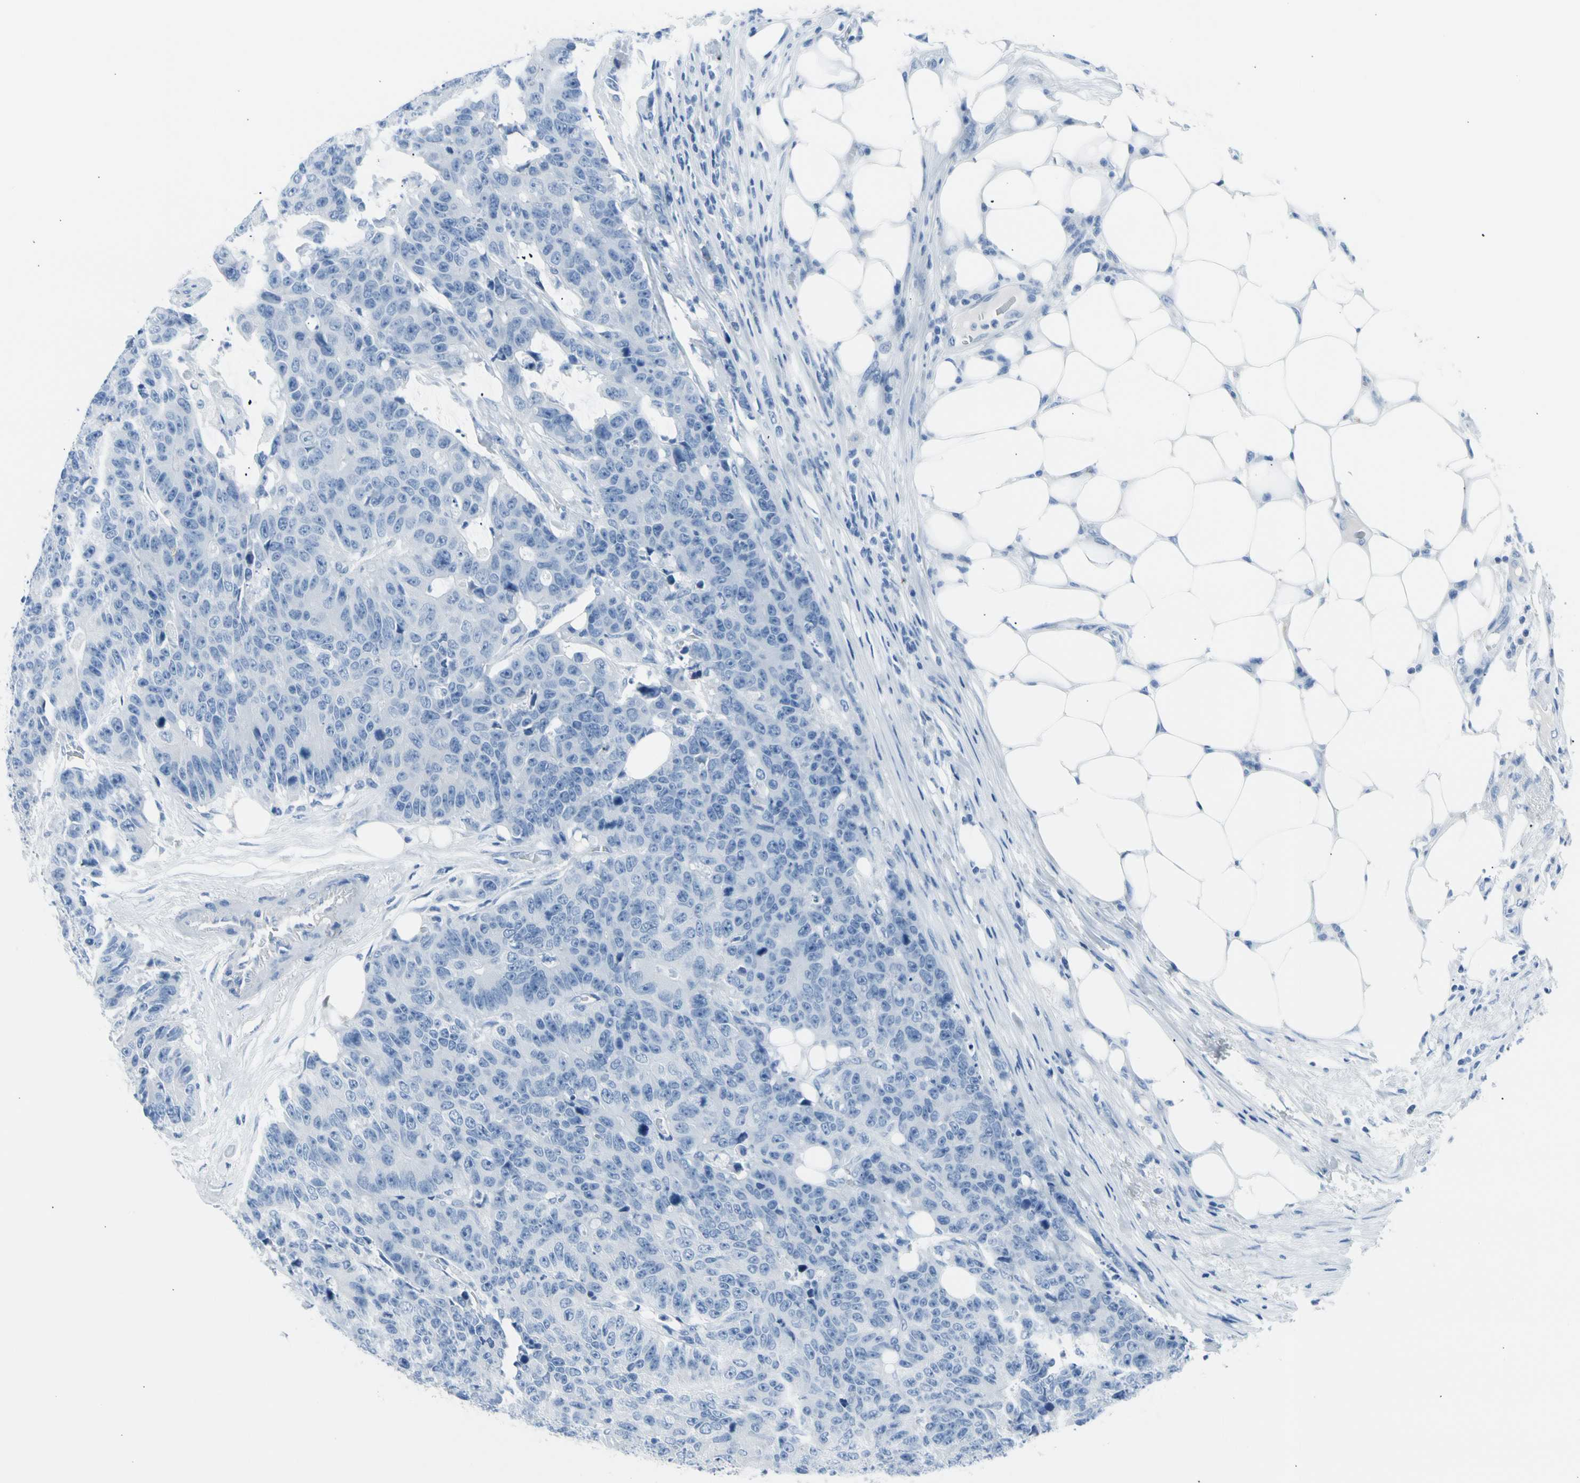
{"staining": {"intensity": "negative", "quantity": "none", "location": "none"}, "tissue": "colorectal cancer", "cell_type": "Tumor cells", "image_type": "cancer", "snomed": [{"axis": "morphology", "description": "Adenocarcinoma, NOS"}, {"axis": "topography", "description": "Colon"}], "caption": "High magnification brightfield microscopy of colorectal cancer stained with DAB (brown) and counterstained with hematoxylin (blue): tumor cells show no significant expression. (Brightfield microscopy of DAB (3,3'-diaminobenzidine) immunohistochemistry at high magnification).", "gene": "TPO", "patient": {"sex": "female", "age": 86}}